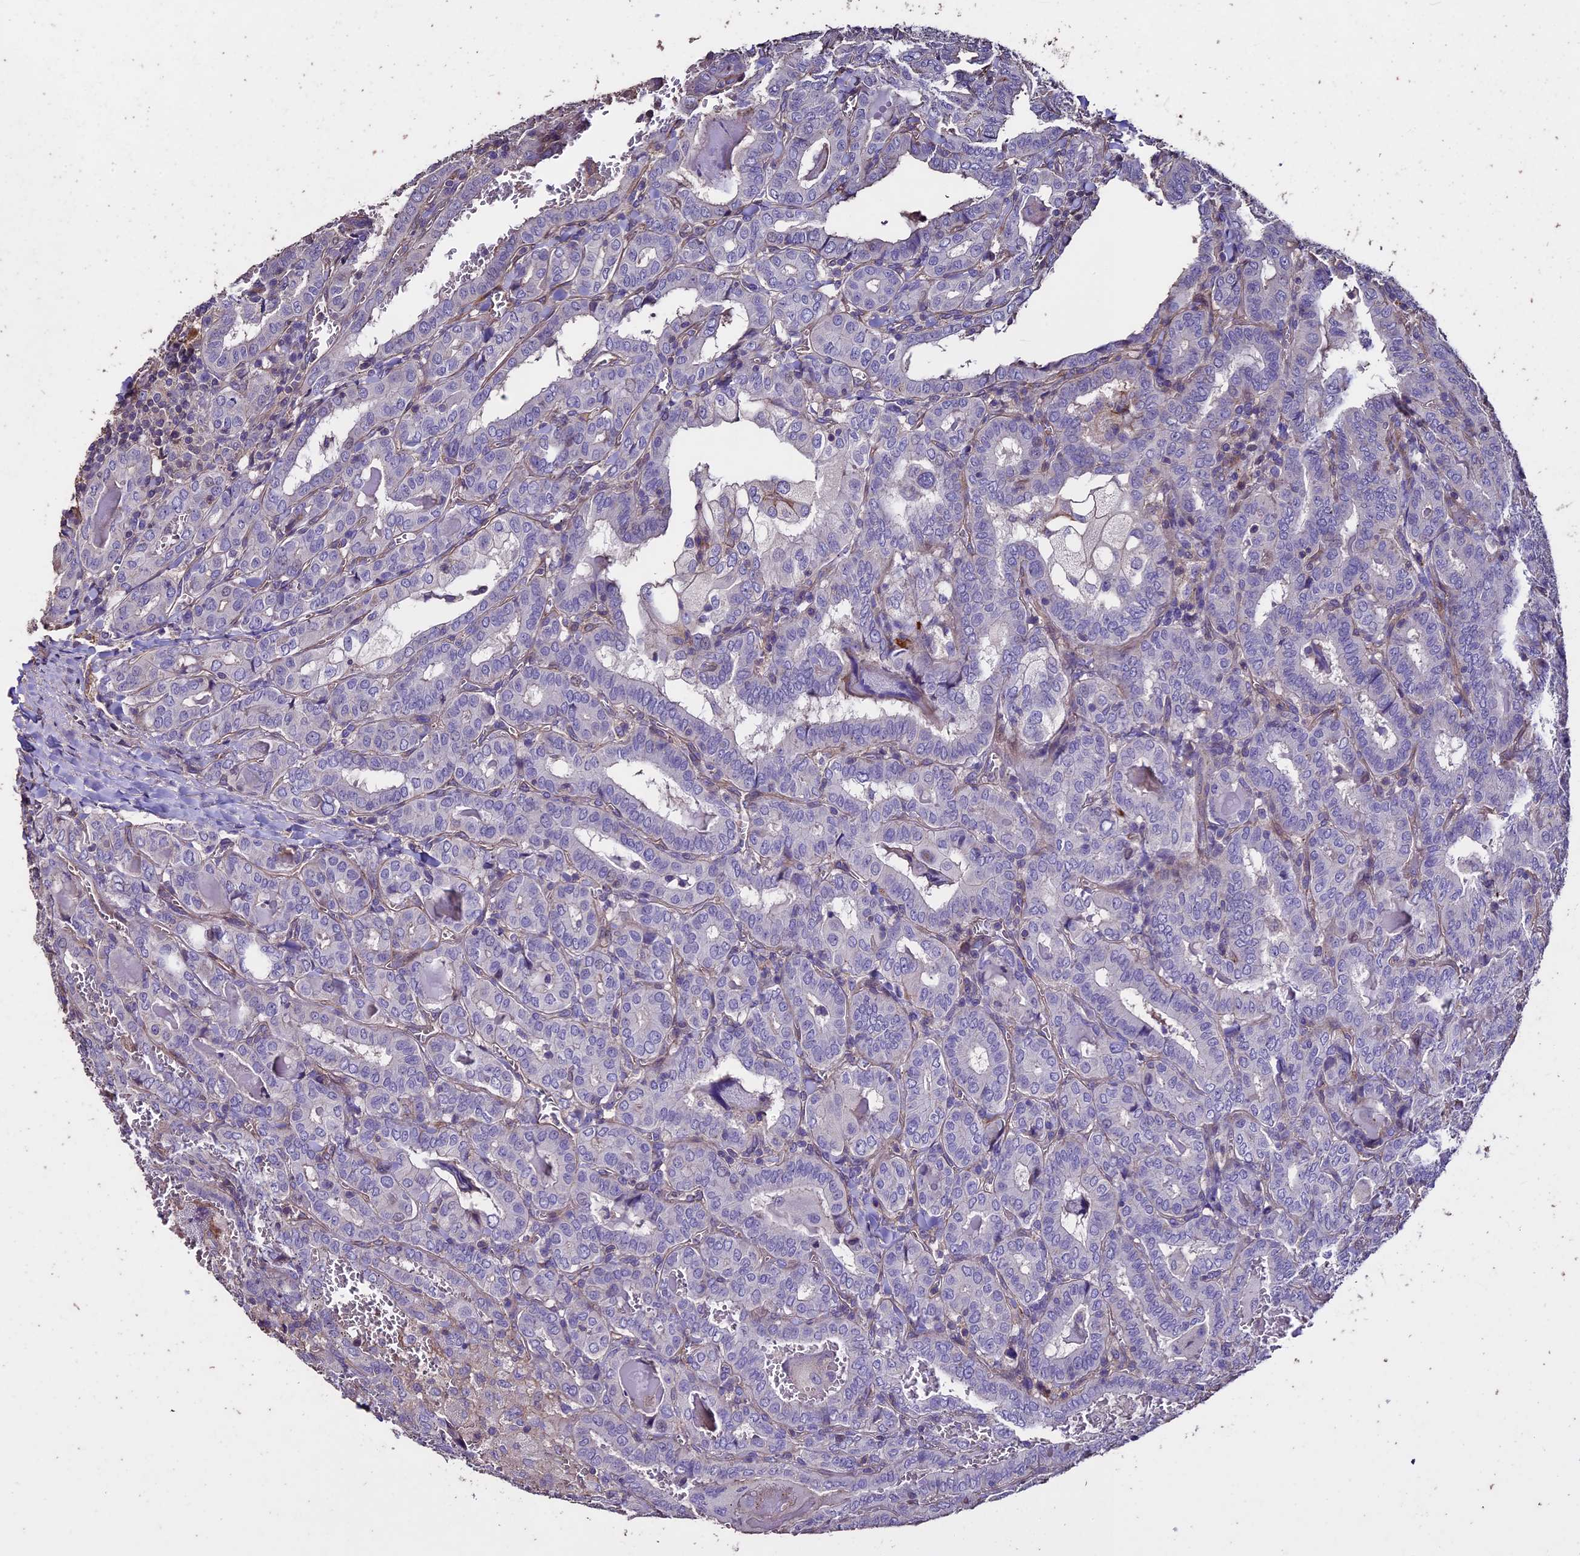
{"staining": {"intensity": "negative", "quantity": "none", "location": "none"}, "tissue": "thyroid cancer", "cell_type": "Tumor cells", "image_type": "cancer", "snomed": [{"axis": "morphology", "description": "Papillary adenocarcinoma, NOS"}, {"axis": "topography", "description": "Thyroid gland"}], "caption": "This is an immunohistochemistry (IHC) micrograph of human thyroid papillary adenocarcinoma. There is no staining in tumor cells.", "gene": "USB1", "patient": {"sex": "female", "age": 72}}